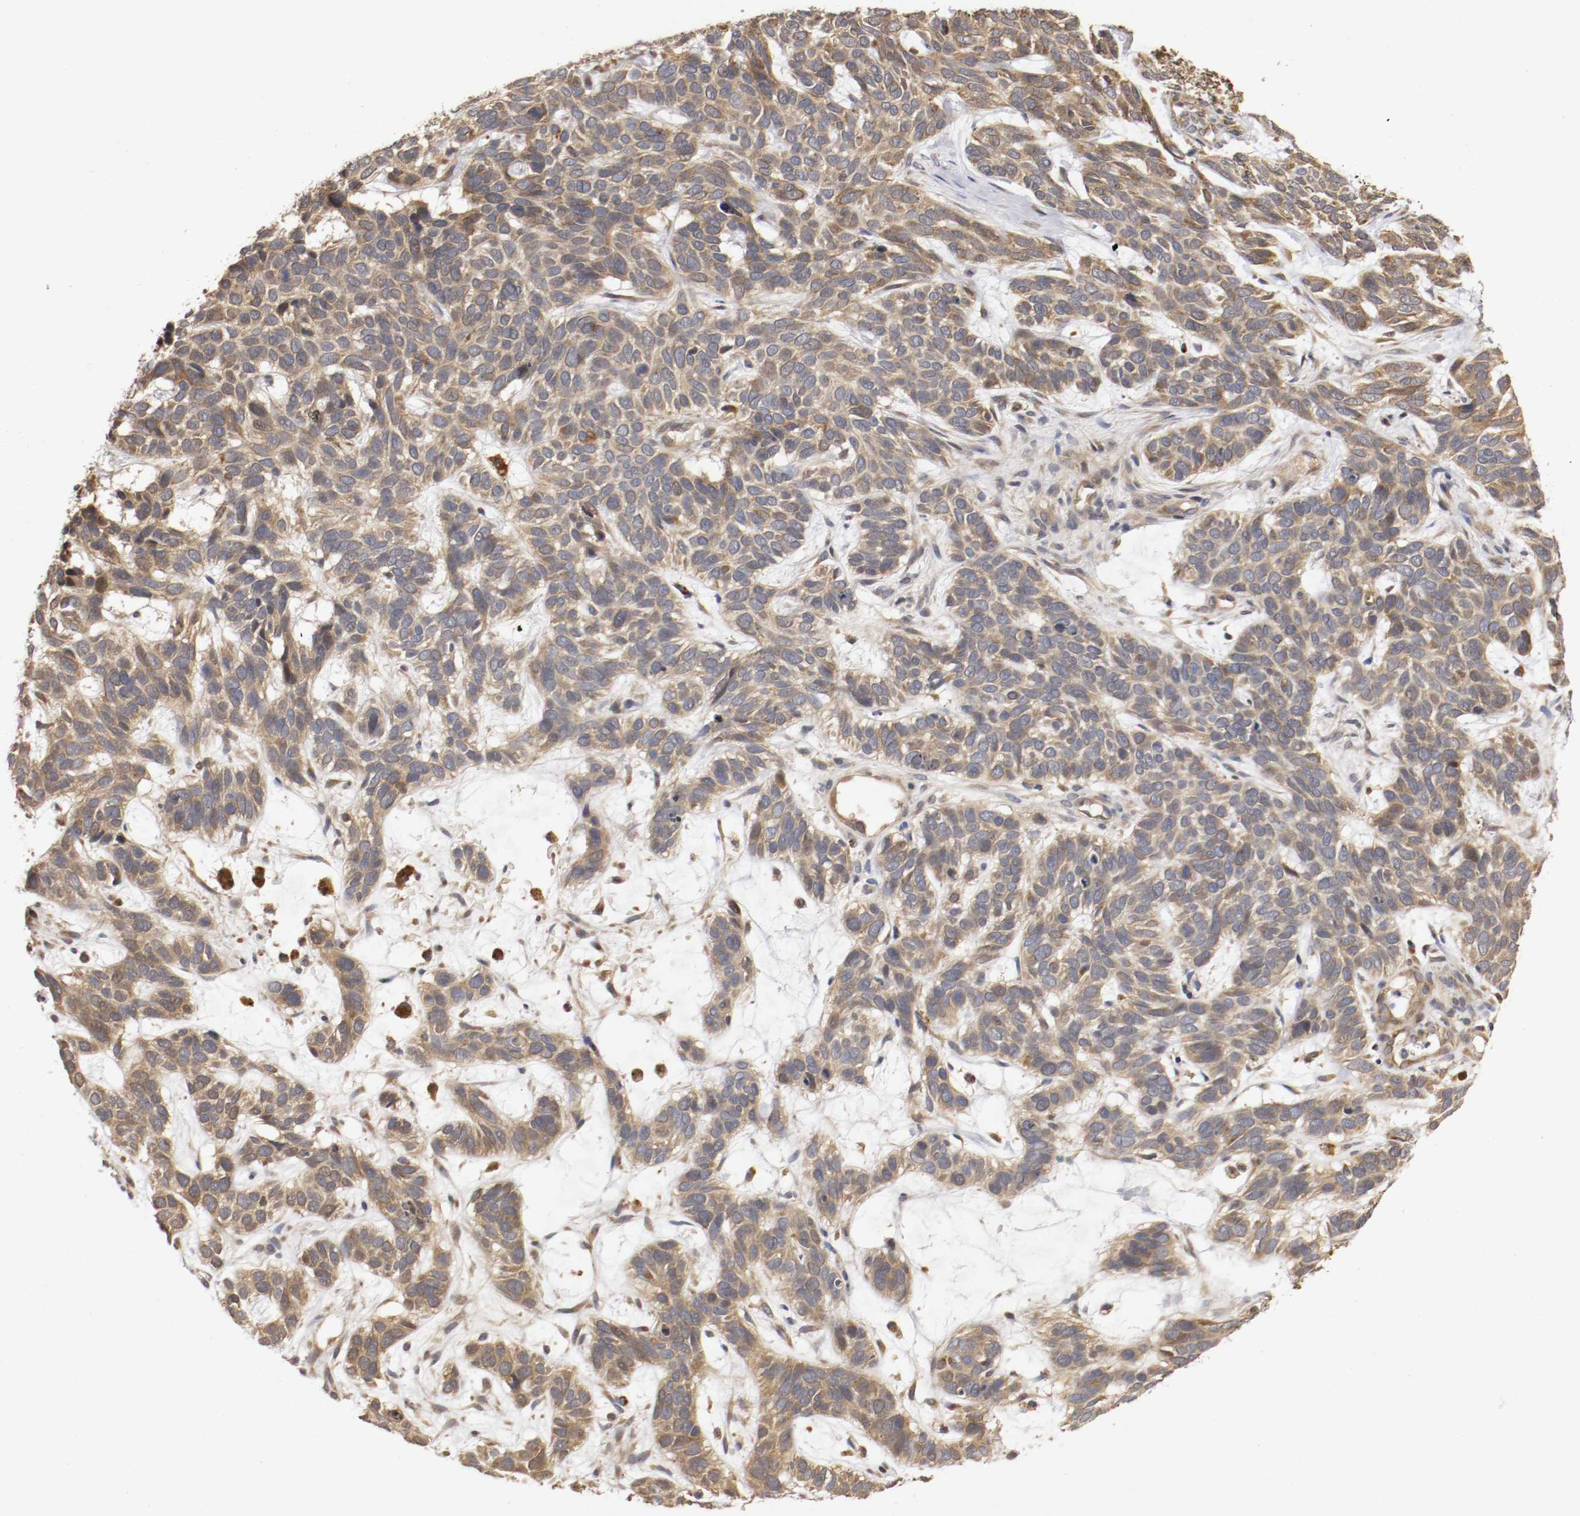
{"staining": {"intensity": "moderate", "quantity": ">75%", "location": "cytoplasmic/membranous"}, "tissue": "skin cancer", "cell_type": "Tumor cells", "image_type": "cancer", "snomed": [{"axis": "morphology", "description": "Basal cell carcinoma"}, {"axis": "topography", "description": "Skin"}], "caption": "Human basal cell carcinoma (skin) stained with a protein marker reveals moderate staining in tumor cells.", "gene": "VEZT", "patient": {"sex": "male", "age": 87}}